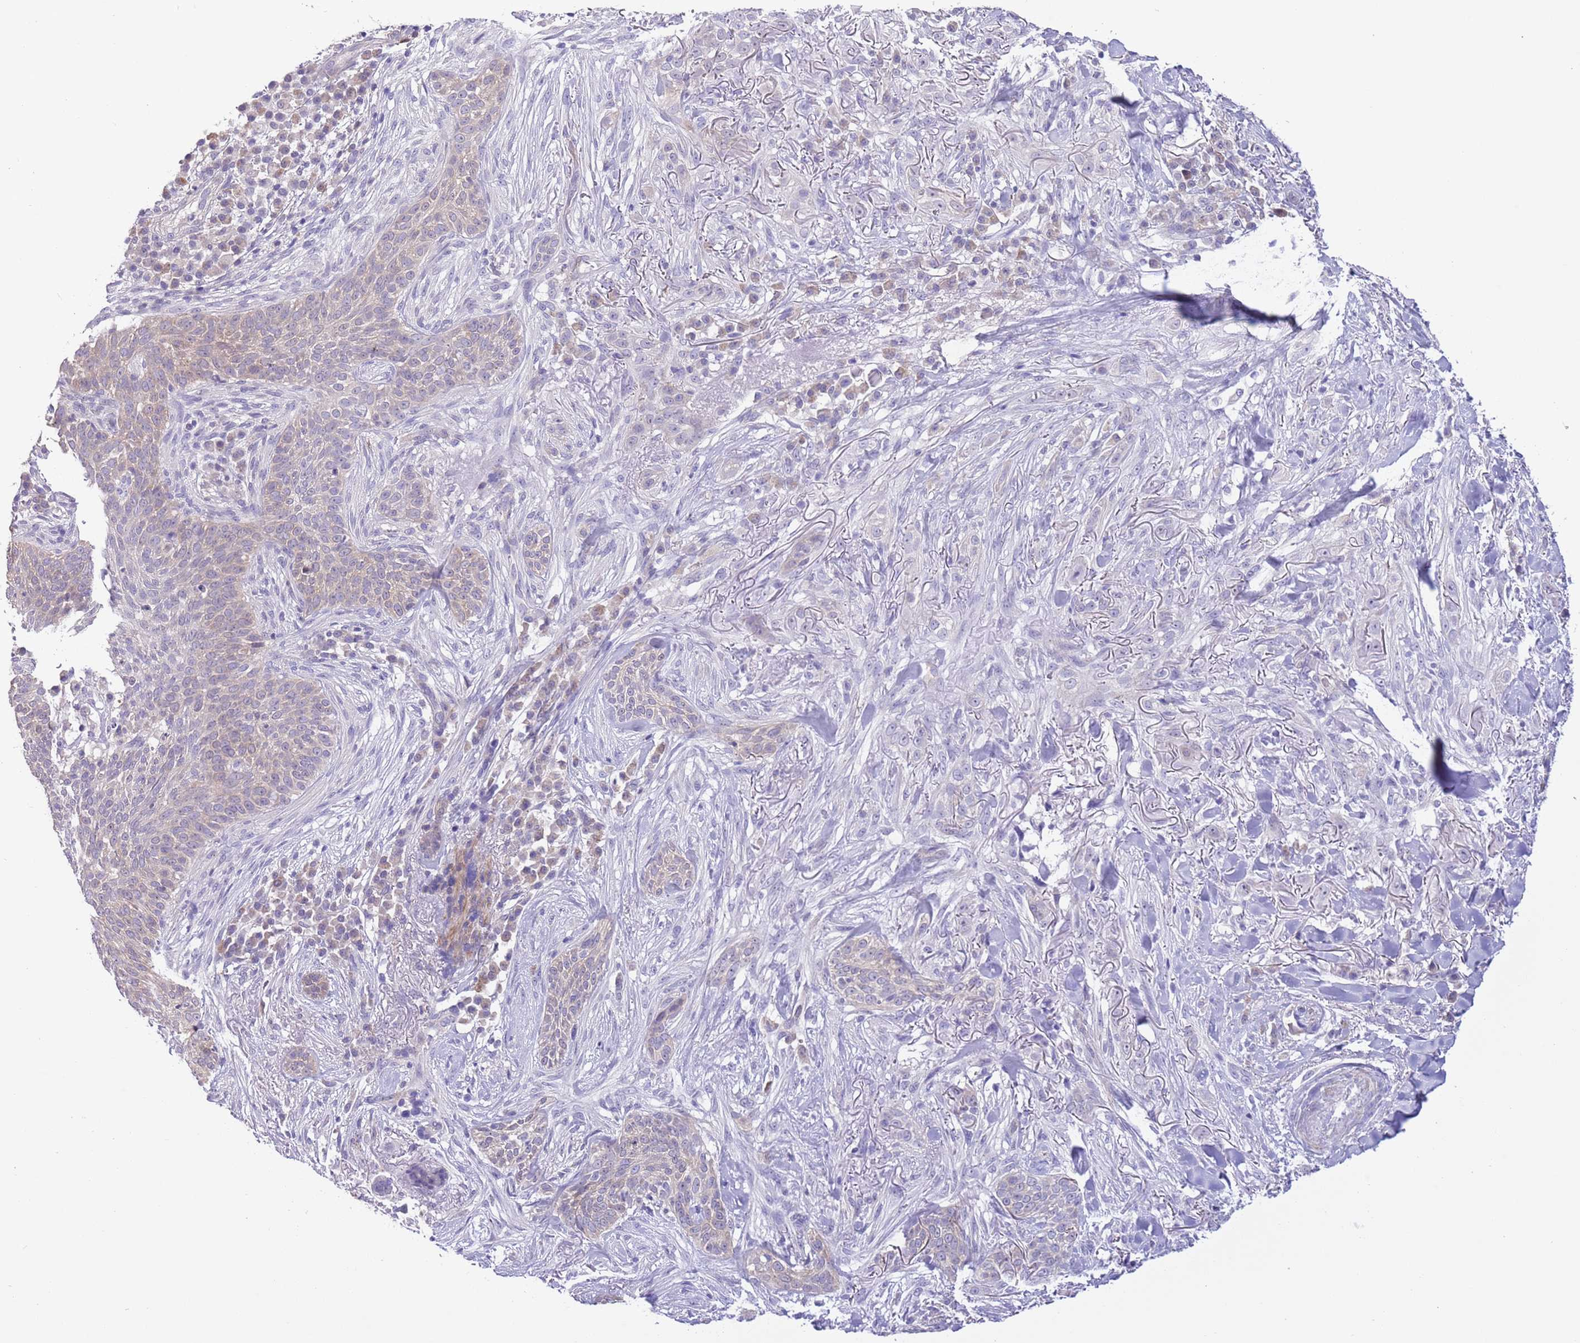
{"staining": {"intensity": "negative", "quantity": "none", "location": "none"}, "tissue": "skin cancer", "cell_type": "Tumor cells", "image_type": "cancer", "snomed": [{"axis": "morphology", "description": "Basal cell carcinoma"}, {"axis": "topography", "description": "Skin"}], "caption": "A high-resolution micrograph shows IHC staining of basal cell carcinoma (skin), which reveals no significant expression in tumor cells.", "gene": "PRR32", "patient": {"sex": "male", "age": 72}}